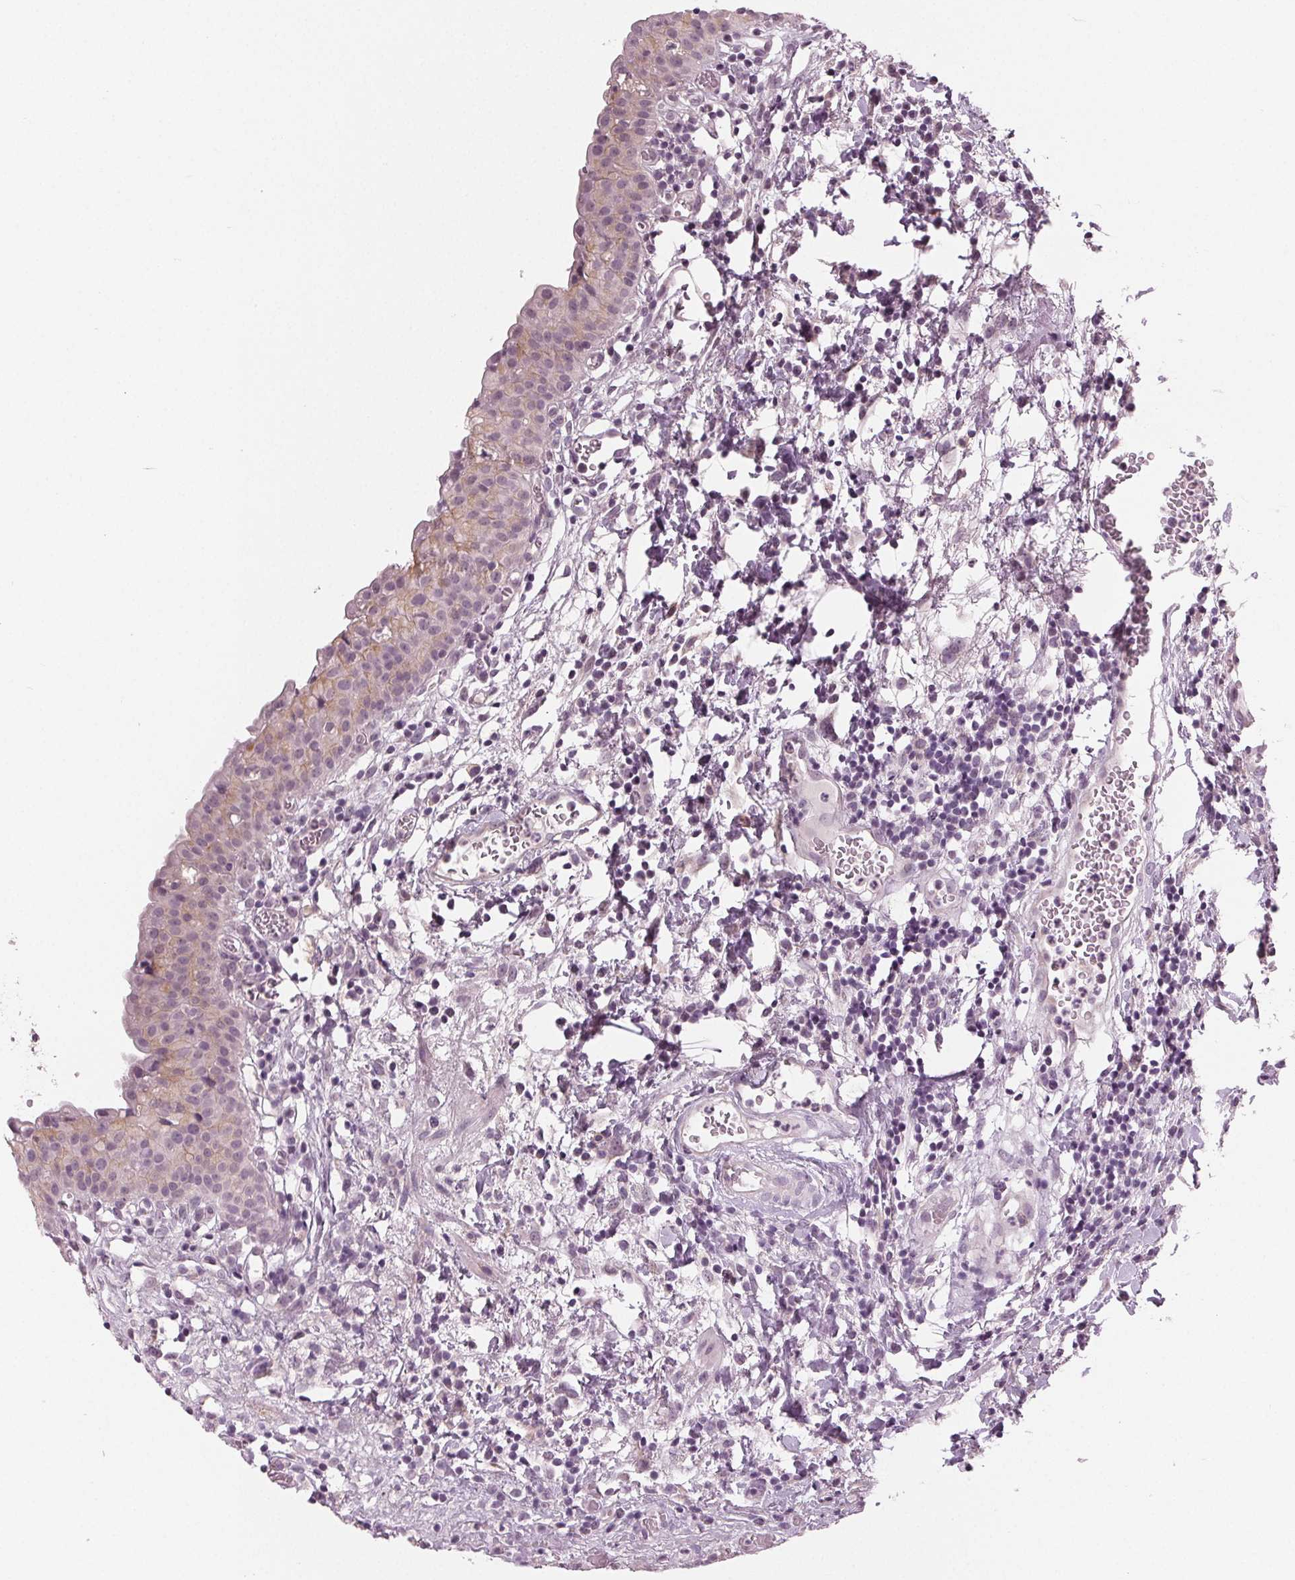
{"staining": {"intensity": "weak", "quantity": "<25%", "location": "cytoplasmic/membranous"}, "tissue": "urinary bladder", "cell_type": "Urothelial cells", "image_type": "normal", "snomed": [{"axis": "morphology", "description": "Normal tissue, NOS"}, {"axis": "morphology", "description": "Inflammation, NOS"}, {"axis": "topography", "description": "Urinary bladder"}], "caption": "DAB (3,3'-diaminobenzidine) immunohistochemical staining of benign human urinary bladder demonstrates no significant positivity in urothelial cells. Brightfield microscopy of immunohistochemistry stained with DAB (brown) and hematoxylin (blue), captured at high magnification.", "gene": "PRAP1", "patient": {"sex": "male", "age": 57}}